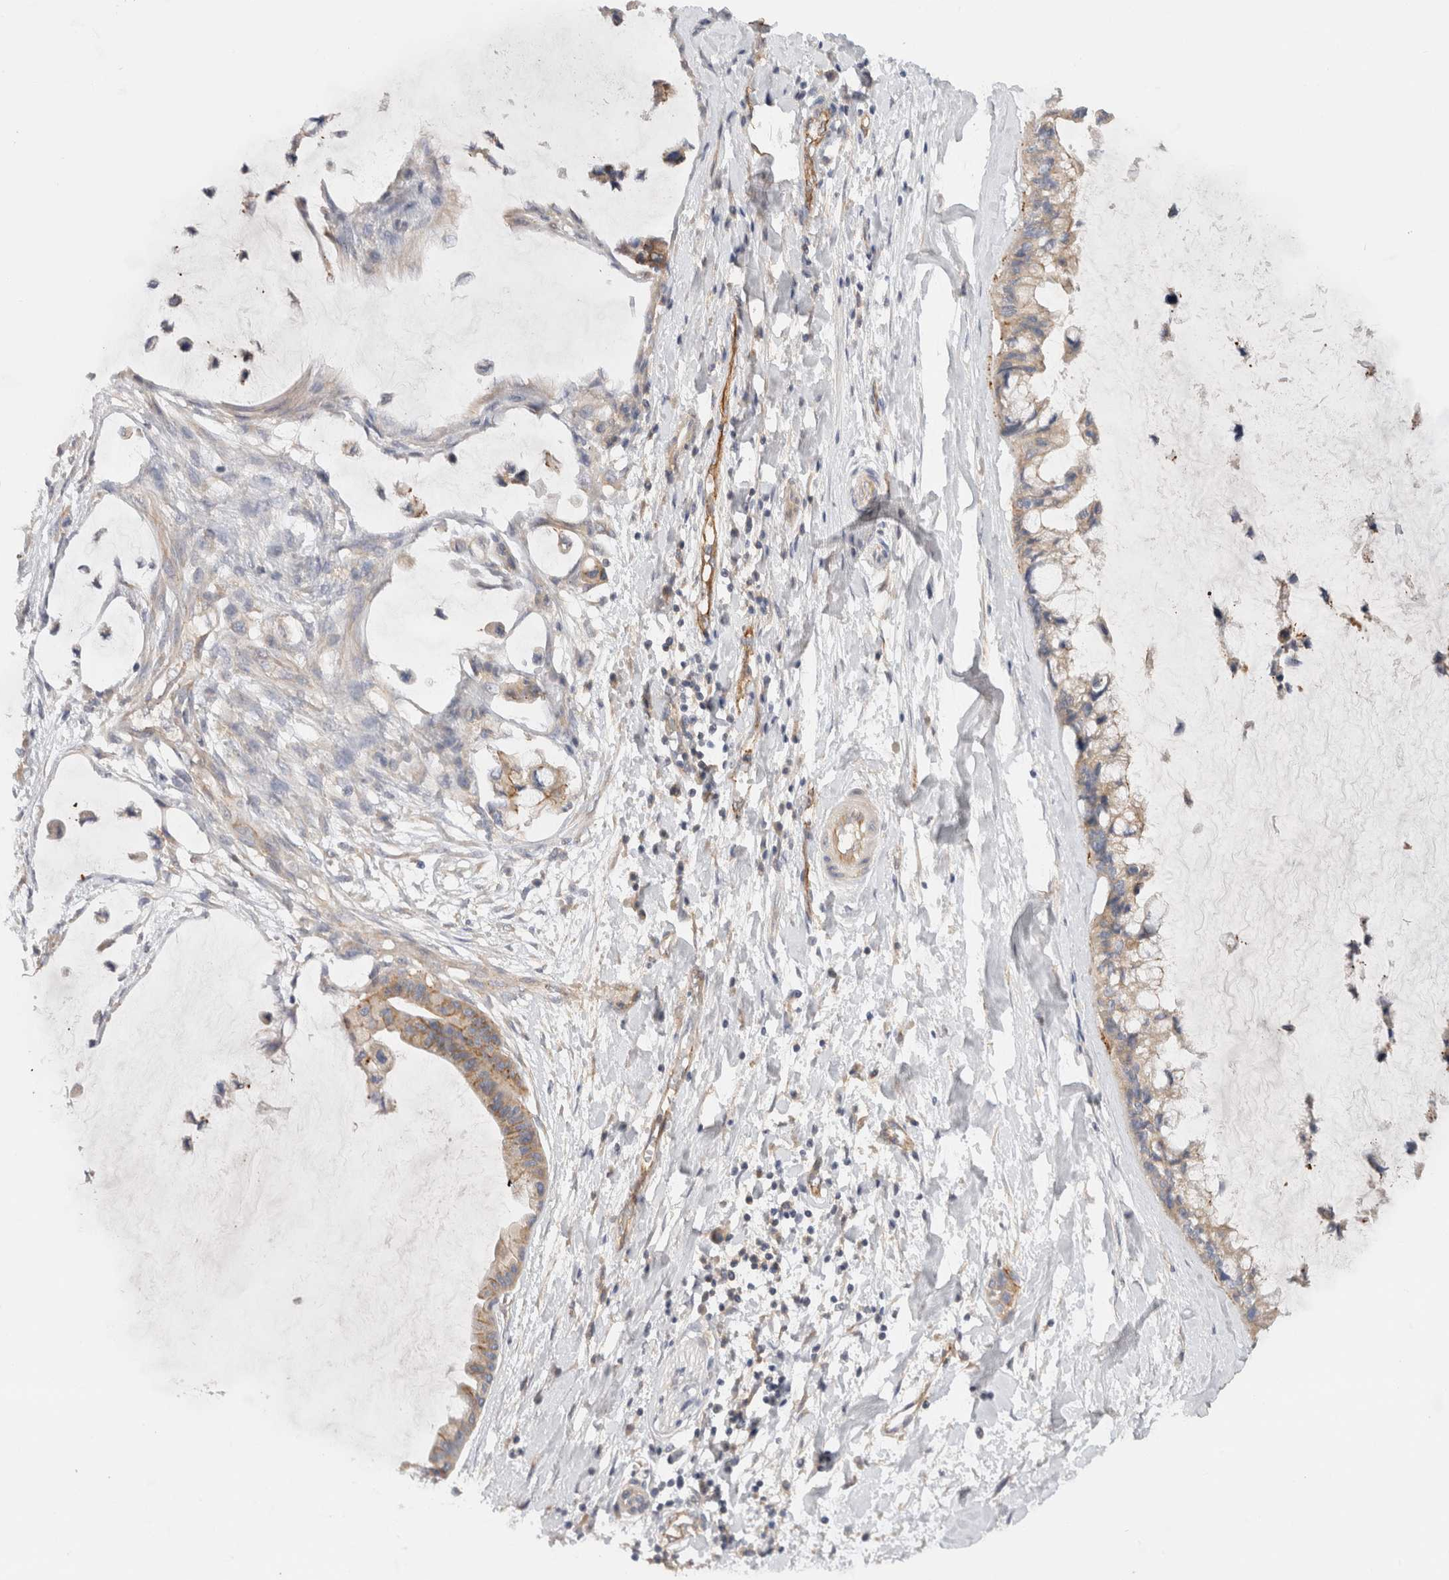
{"staining": {"intensity": "weak", "quantity": "<25%", "location": "cytoplasmic/membranous"}, "tissue": "ovarian cancer", "cell_type": "Tumor cells", "image_type": "cancer", "snomed": [{"axis": "morphology", "description": "Cystadenocarcinoma, mucinous, NOS"}, {"axis": "topography", "description": "Ovary"}], "caption": "Human ovarian mucinous cystadenocarcinoma stained for a protein using IHC reveals no expression in tumor cells.", "gene": "SGK3", "patient": {"sex": "female", "age": 39}}